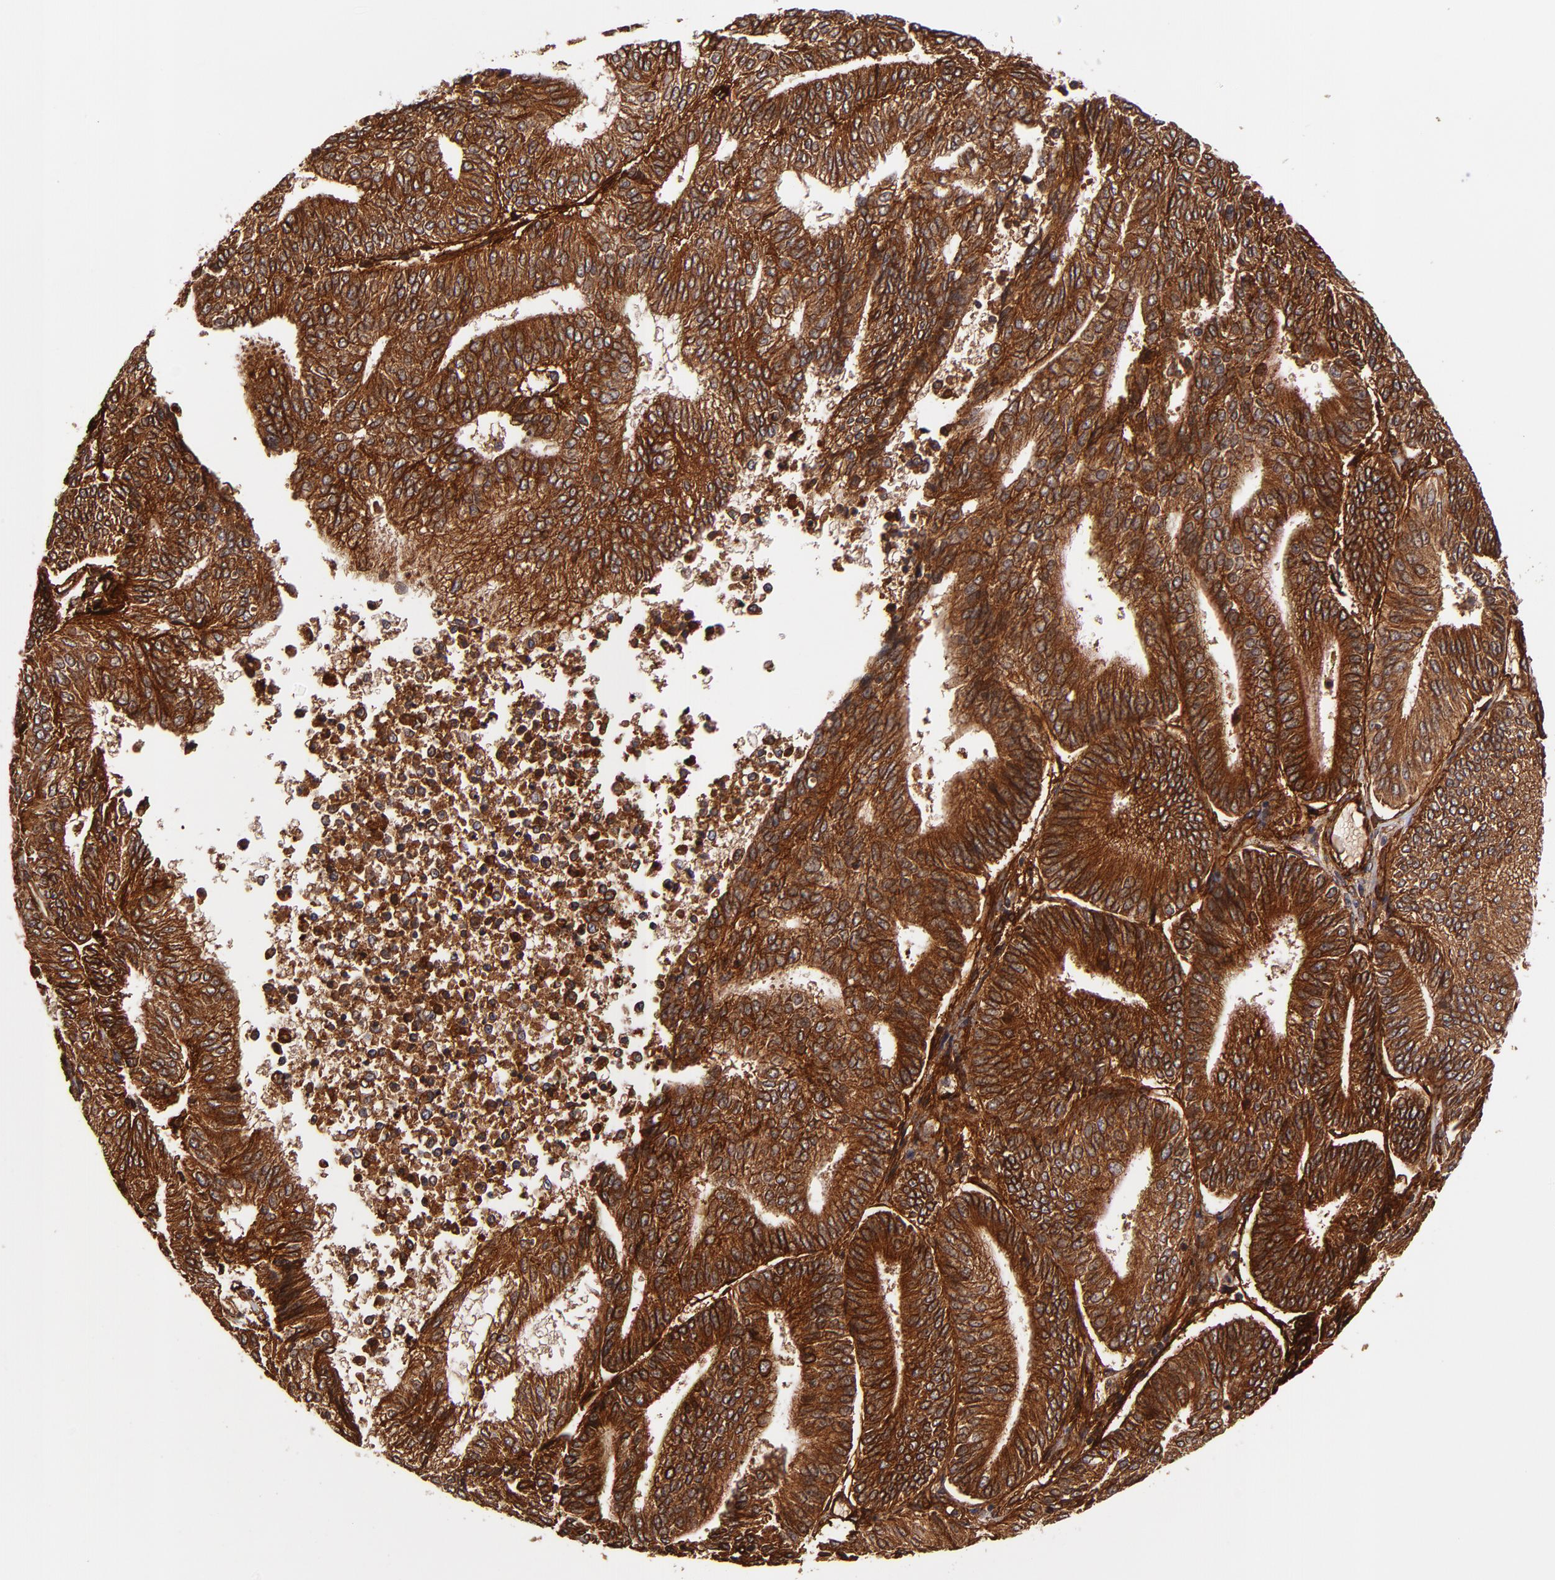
{"staining": {"intensity": "strong", "quantity": ">75%", "location": "cytoplasmic/membranous"}, "tissue": "endometrial cancer", "cell_type": "Tumor cells", "image_type": "cancer", "snomed": [{"axis": "morphology", "description": "Adenocarcinoma, NOS"}, {"axis": "topography", "description": "Endometrium"}], "caption": "Protein staining of endometrial adenocarcinoma tissue displays strong cytoplasmic/membranous expression in approximately >75% of tumor cells. The staining was performed using DAB, with brown indicating positive protein expression. Nuclei are stained blue with hematoxylin.", "gene": "ITGB1", "patient": {"sex": "female", "age": 55}}